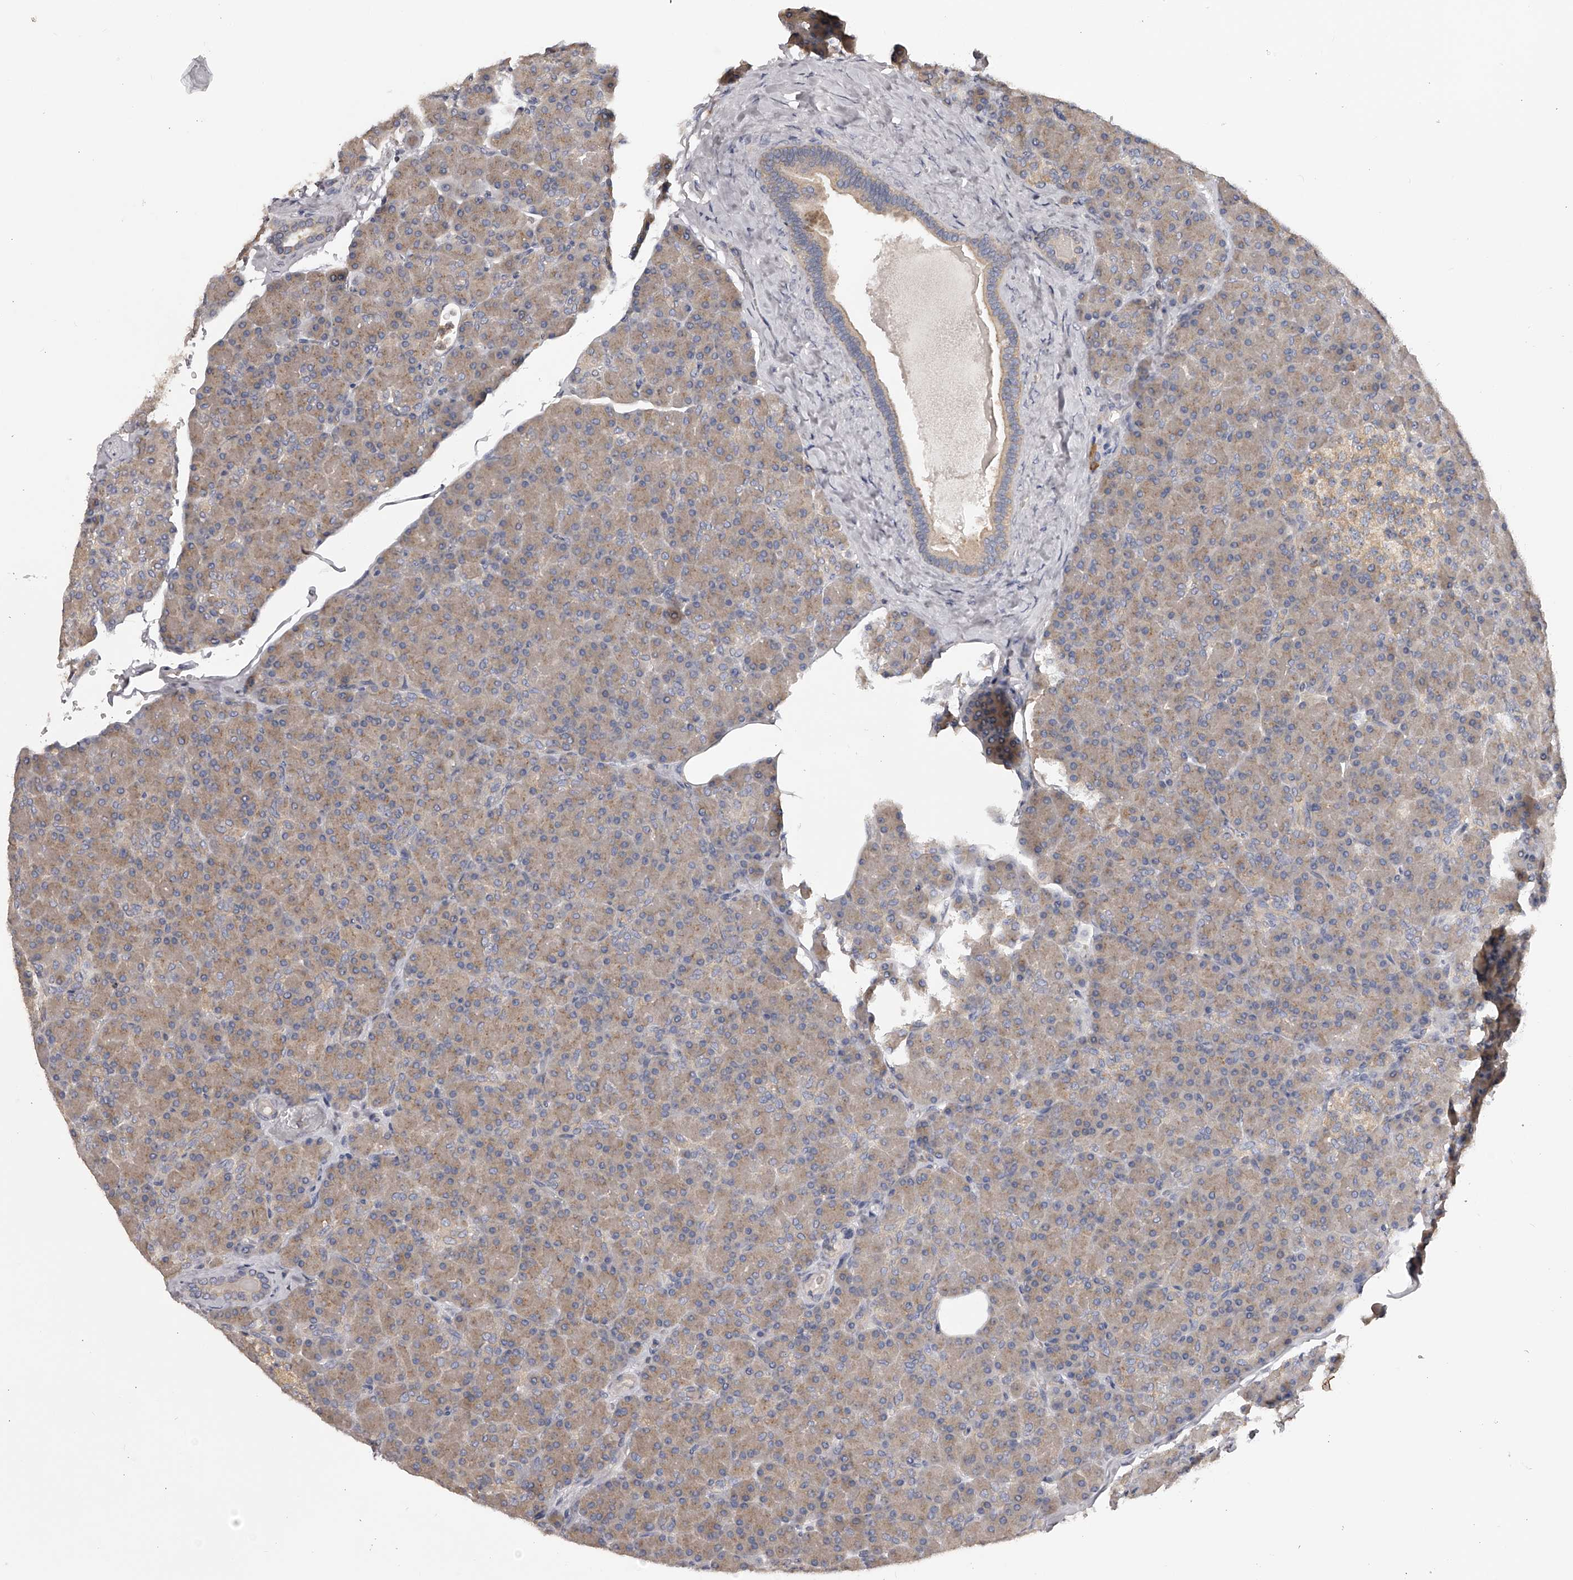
{"staining": {"intensity": "moderate", "quantity": ">75%", "location": "cytoplasmic/membranous"}, "tissue": "pancreas", "cell_type": "Exocrine glandular cells", "image_type": "normal", "snomed": [{"axis": "morphology", "description": "Normal tissue, NOS"}, {"axis": "topography", "description": "Pancreas"}], "caption": "IHC (DAB (3,3'-diaminobenzidine)) staining of benign human pancreas reveals moderate cytoplasmic/membranous protein staining in approximately >75% of exocrine glandular cells.", "gene": "TNN", "patient": {"sex": "female", "age": 43}}